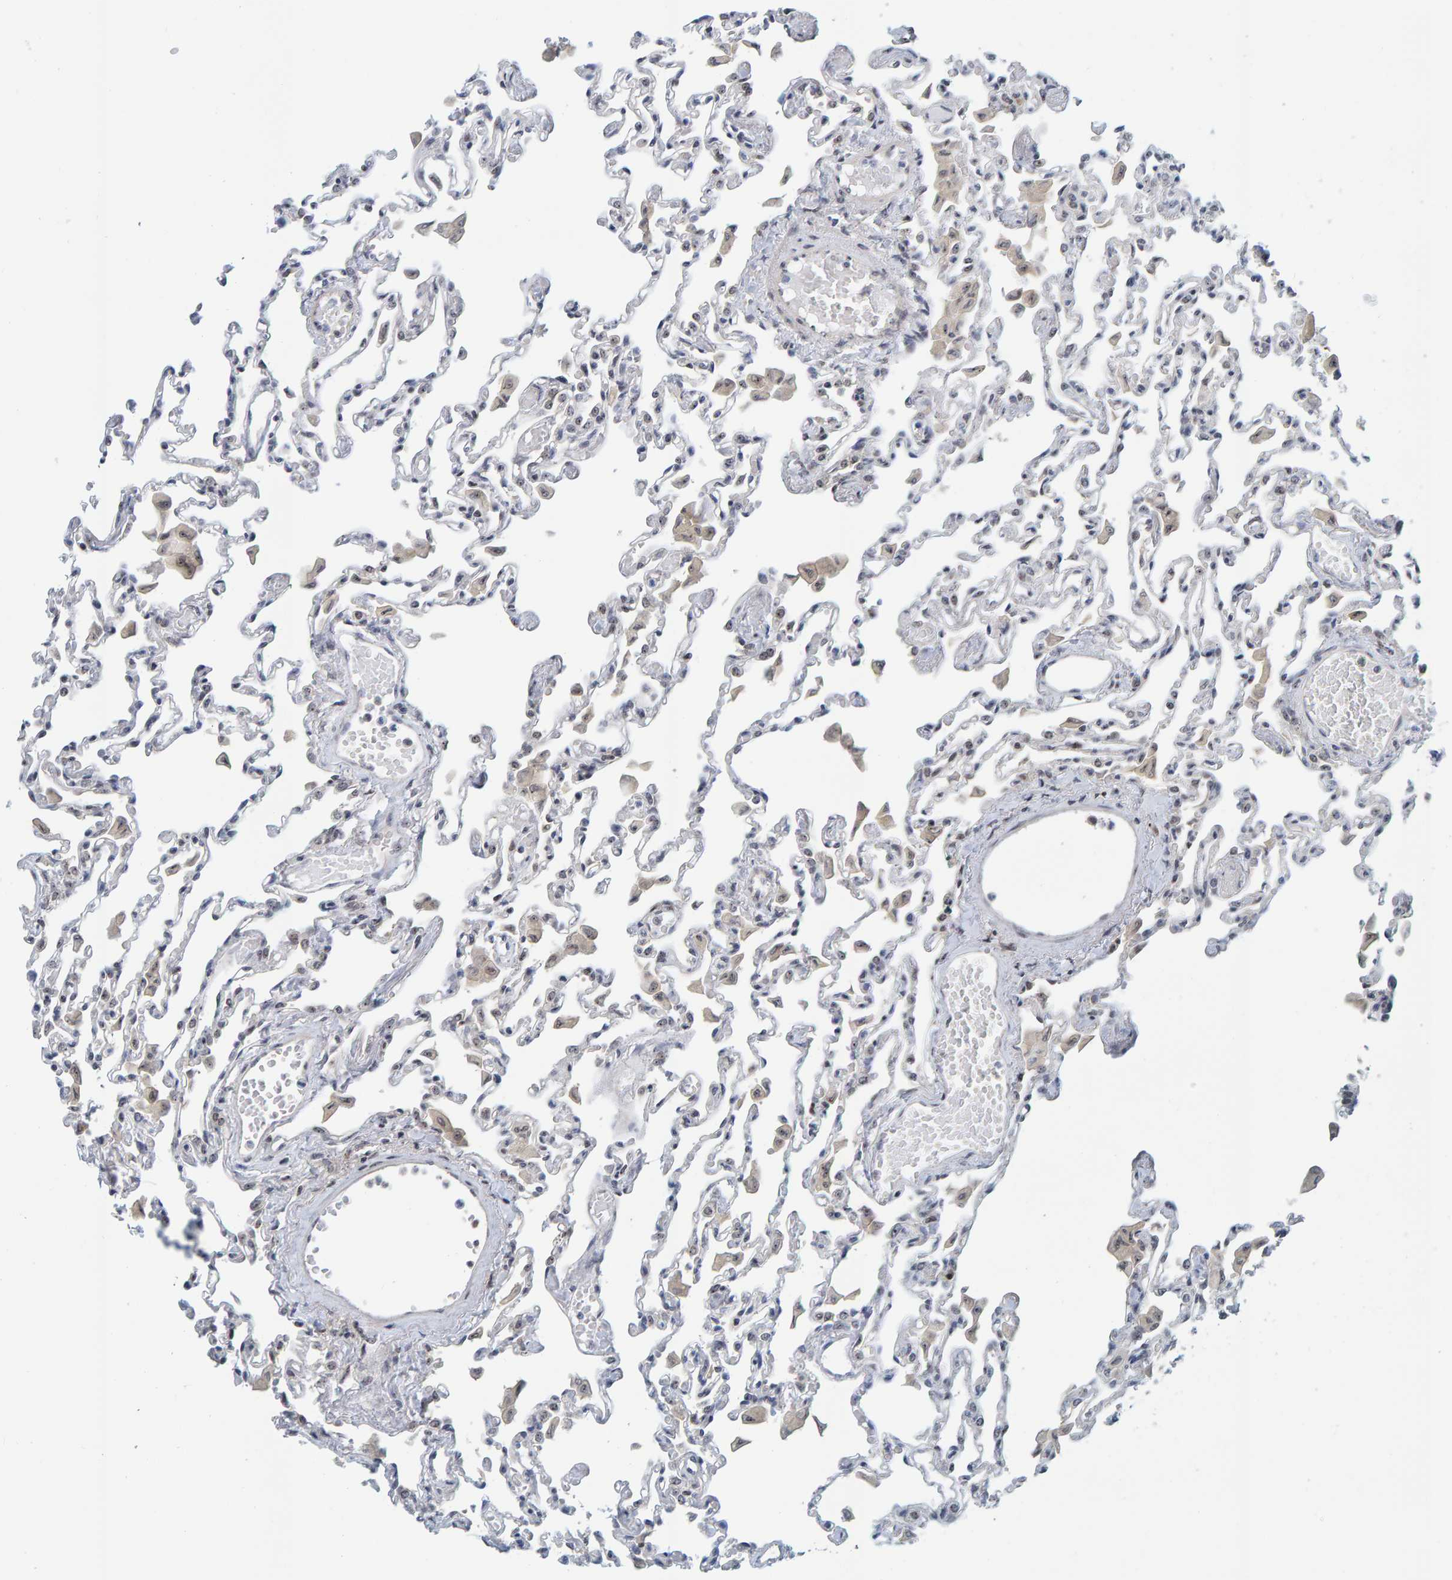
{"staining": {"intensity": "negative", "quantity": "none", "location": "none"}, "tissue": "lung", "cell_type": "Alveolar cells", "image_type": "normal", "snomed": [{"axis": "morphology", "description": "Normal tissue, NOS"}, {"axis": "topography", "description": "Bronchus"}, {"axis": "topography", "description": "Lung"}], "caption": "The photomicrograph demonstrates no staining of alveolar cells in benign lung. (Immunohistochemistry, brightfield microscopy, high magnification).", "gene": "POLR1E", "patient": {"sex": "female", "age": 49}}